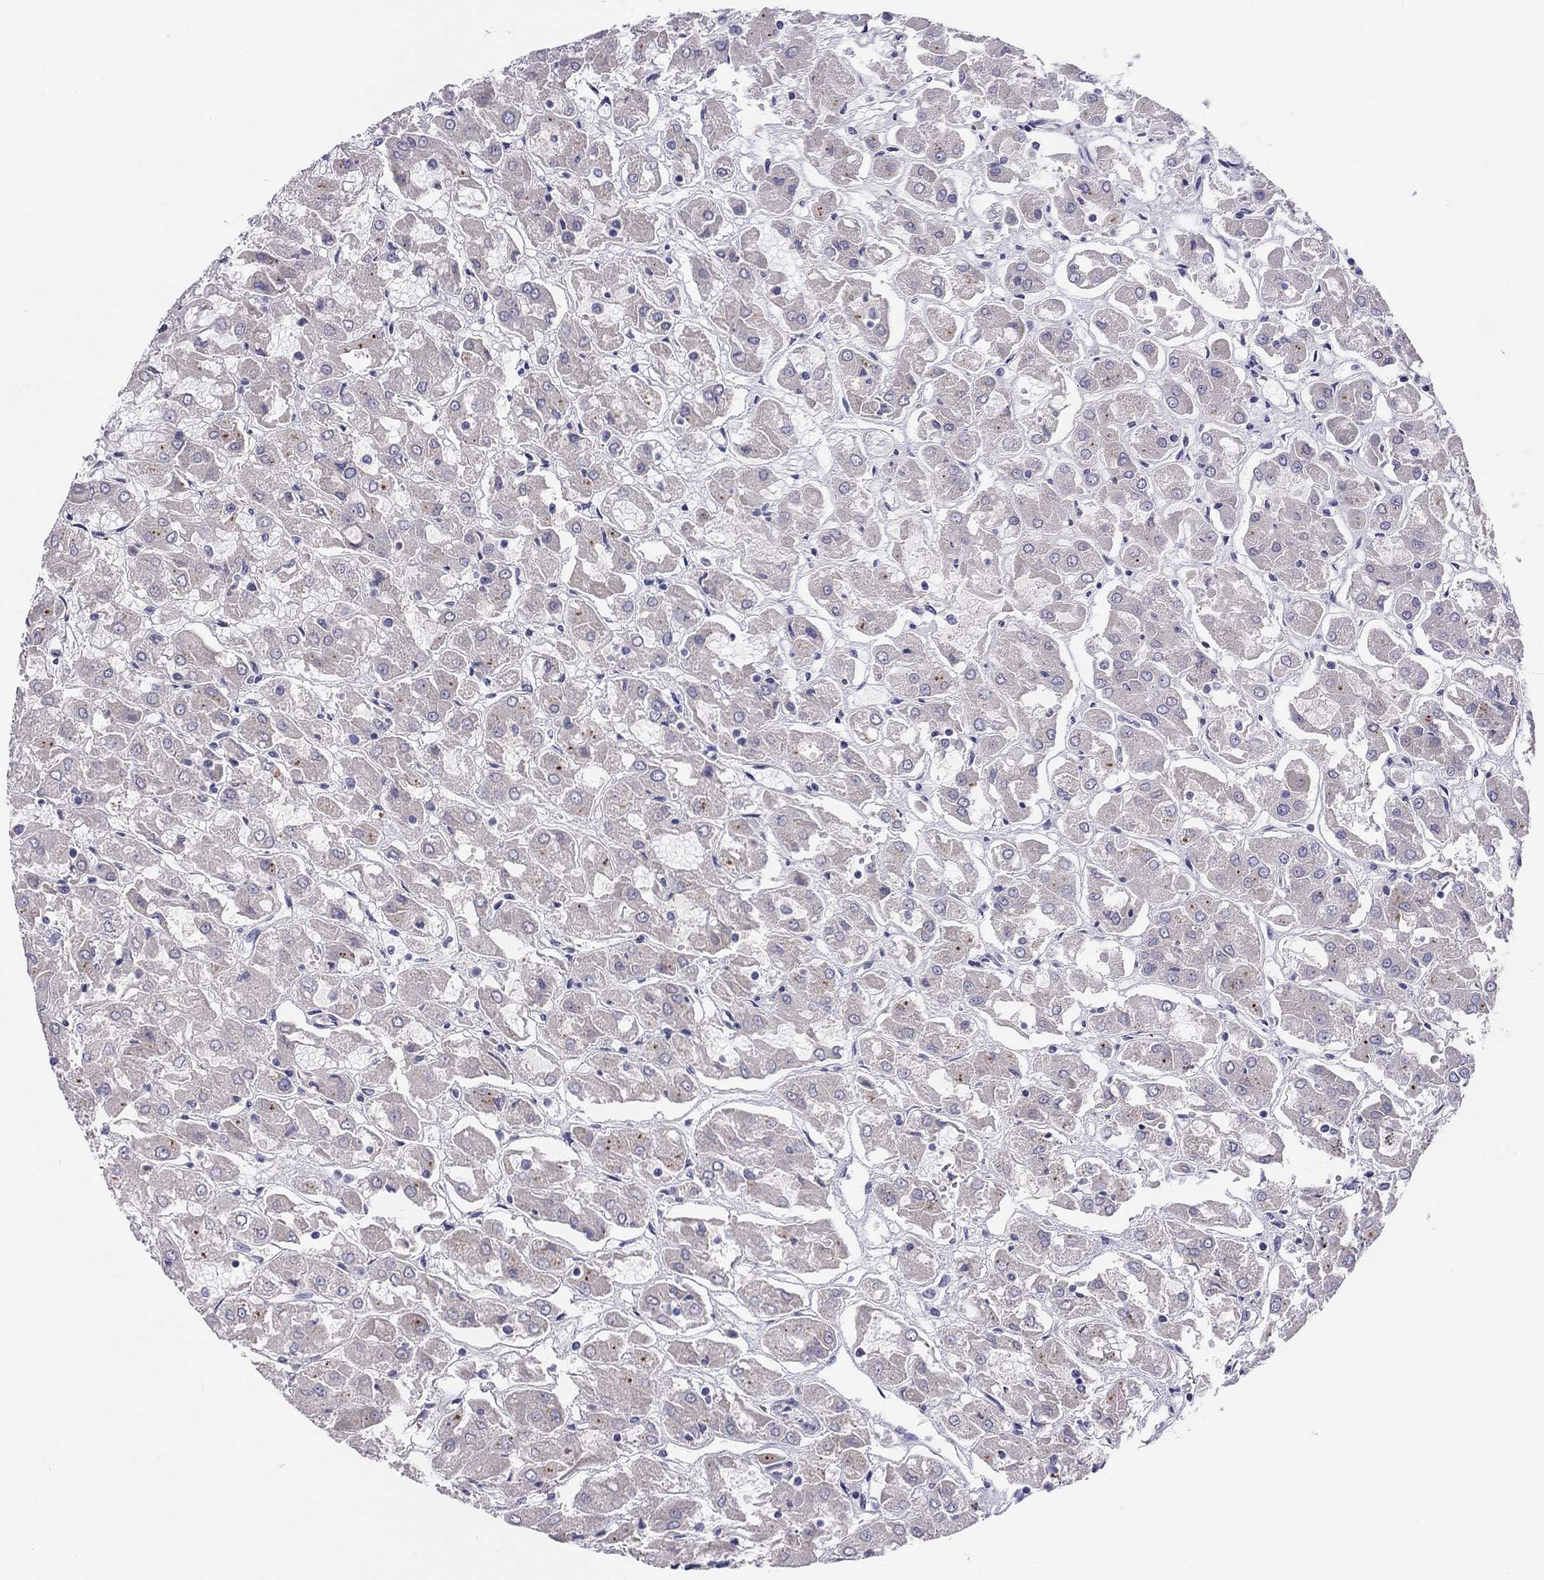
{"staining": {"intensity": "negative", "quantity": "none", "location": "none"}, "tissue": "renal cancer", "cell_type": "Tumor cells", "image_type": "cancer", "snomed": [{"axis": "morphology", "description": "Adenocarcinoma, NOS"}, {"axis": "topography", "description": "Kidney"}], "caption": "An immunohistochemistry (IHC) image of adenocarcinoma (renal) is shown. There is no staining in tumor cells of adenocarcinoma (renal).", "gene": "MGAT4C", "patient": {"sex": "male", "age": 72}}